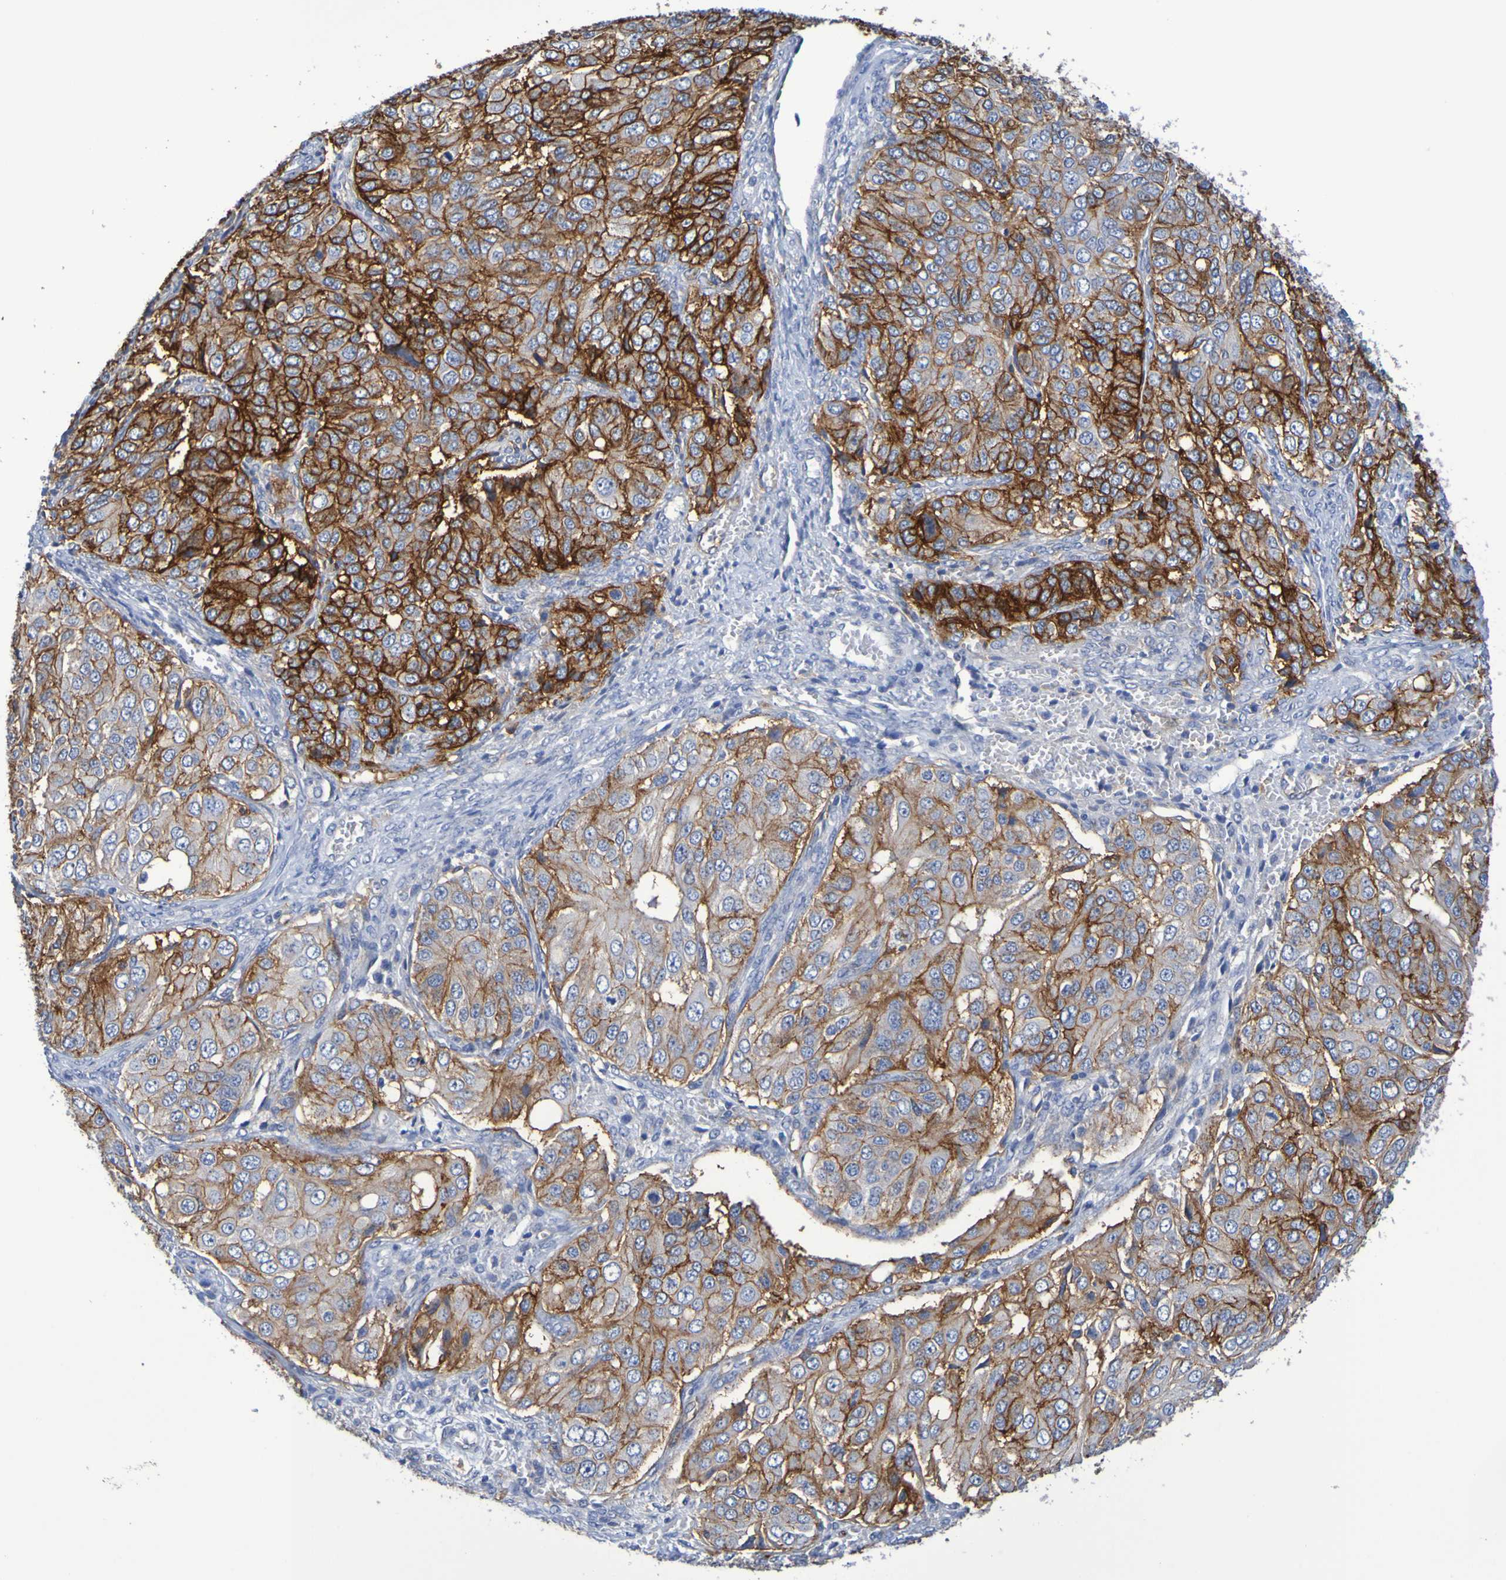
{"staining": {"intensity": "strong", "quantity": ">75%", "location": "cytoplasmic/membranous"}, "tissue": "ovarian cancer", "cell_type": "Tumor cells", "image_type": "cancer", "snomed": [{"axis": "morphology", "description": "Carcinoma, endometroid"}, {"axis": "topography", "description": "Ovary"}], "caption": "Tumor cells display high levels of strong cytoplasmic/membranous positivity in approximately >75% of cells in ovarian cancer (endometroid carcinoma).", "gene": "SLC3A2", "patient": {"sex": "female", "age": 51}}